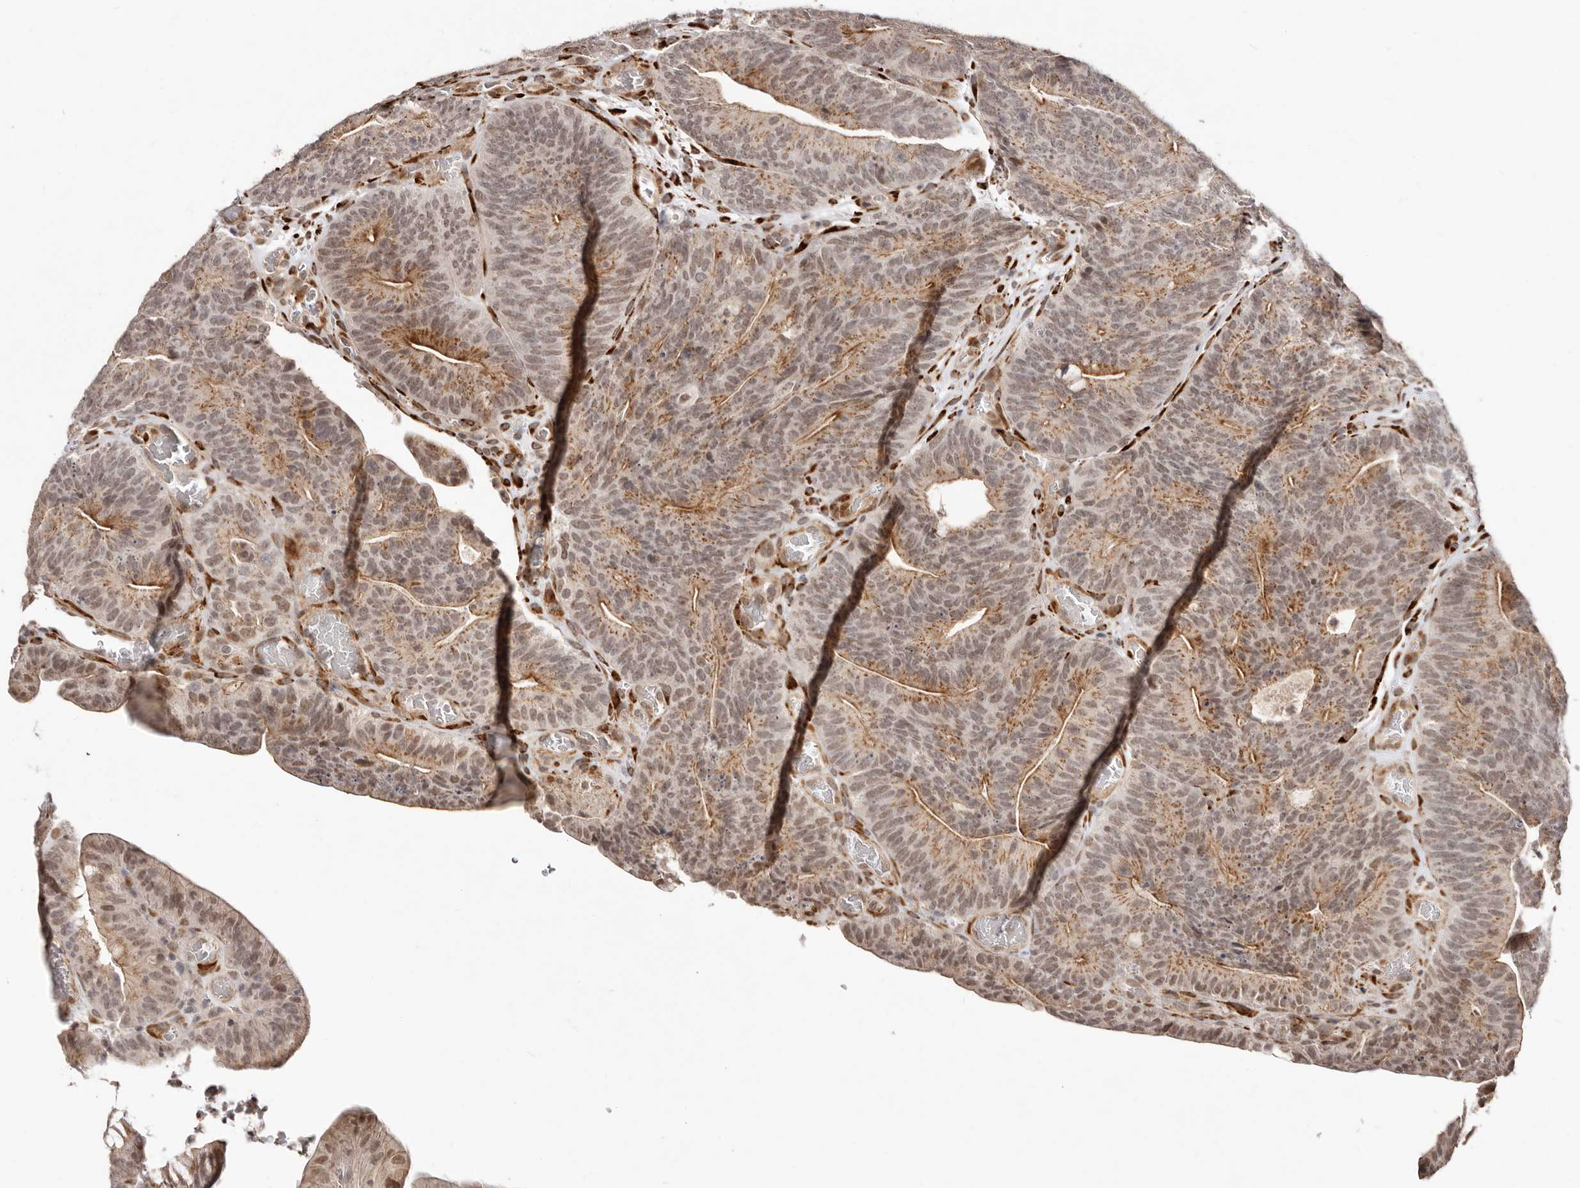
{"staining": {"intensity": "moderate", "quantity": "25%-75%", "location": "cytoplasmic/membranous,nuclear"}, "tissue": "colorectal cancer", "cell_type": "Tumor cells", "image_type": "cancer", "snomed": [{"axis": "morphology", "description": "Normal tissue, NOS"}, {"axis": "topography", "description": "Colon"}], "caption": "Immunohistochemistry photomicrograph of neoplastic tissue: human colorectal cancer stained using immunohistochemistry exhibits medium levels of moderate protein expression localized specifically in the cytoplasmic/membranous and nuclear of tumor cells, appearing as a cytoplasmic/membranous and nuclear brown color.", "gene": "SRCAP", "patient": {"sex": "female", "age": 82}}